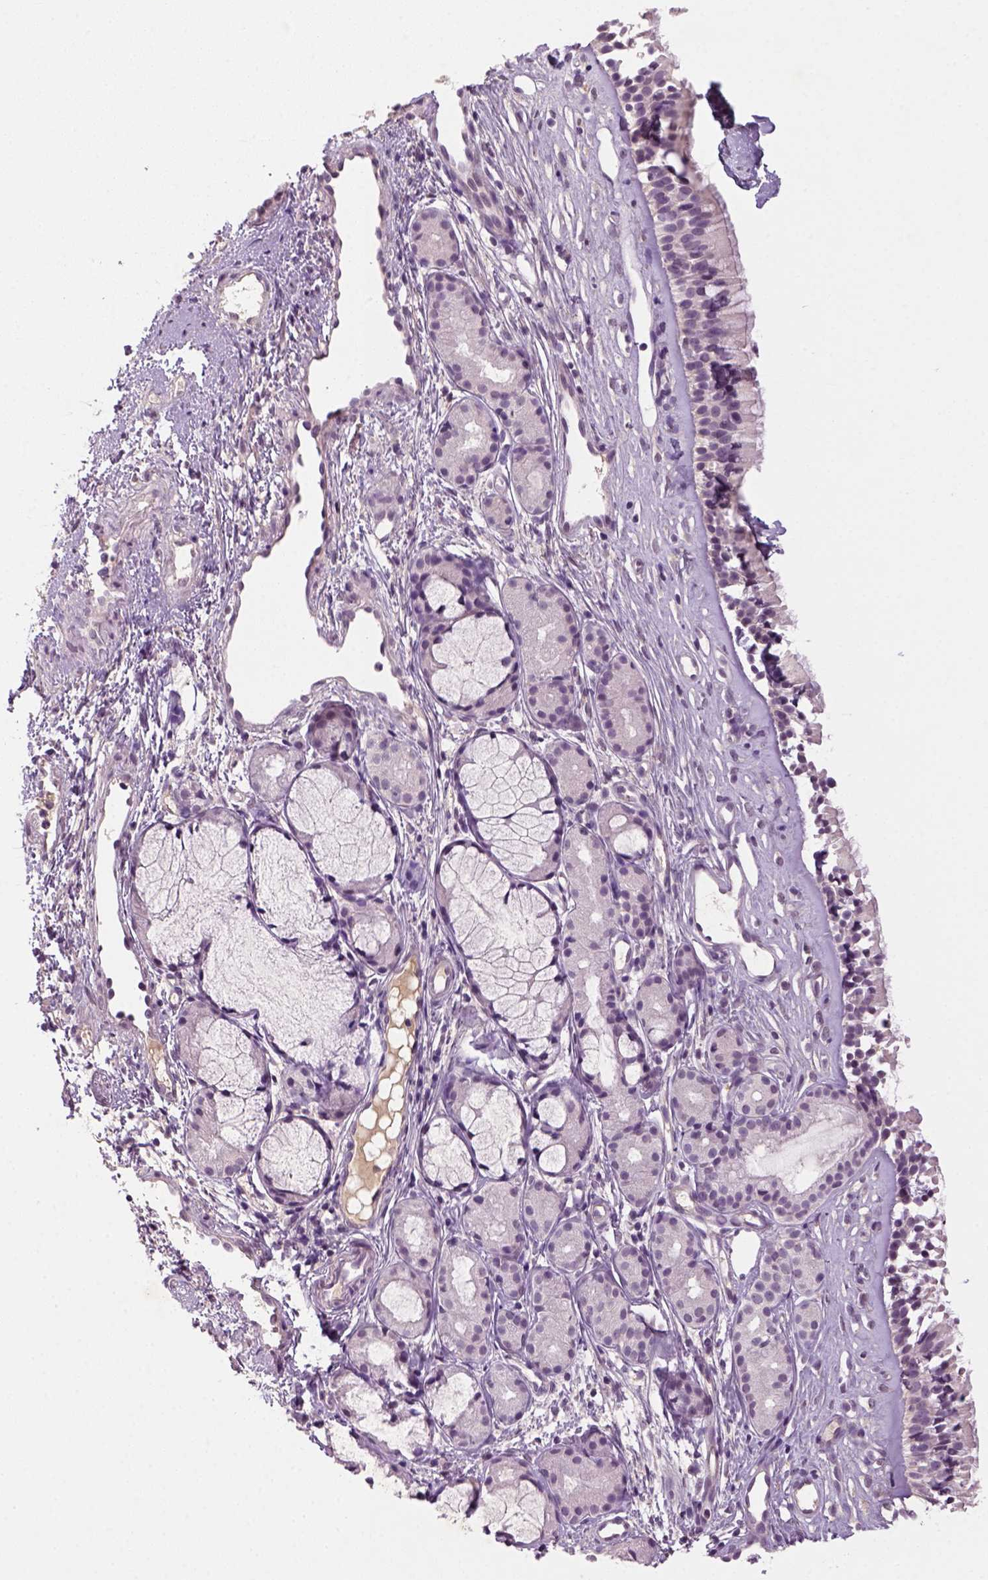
{"staining": {"intensity": "negative", "quantity": "none", "location": "none"}, "tissue": "nasopharynx", "cell_type": "Respiratory epithelial cells", "image_type": "normal", "snomed": [{"axis": "morphology", "description": "Normal tissue, NOS"}, {"axis": "topography", "description": "Nasopharynx"}], "caption": "This is an immunohistochemistry (IHC) micrograph of unremarkable human nasopharynx. There is no staining in respiratory epithelial cells.", "gene": "NLGN2", "patient": {"sex": "female", "age": 52}}